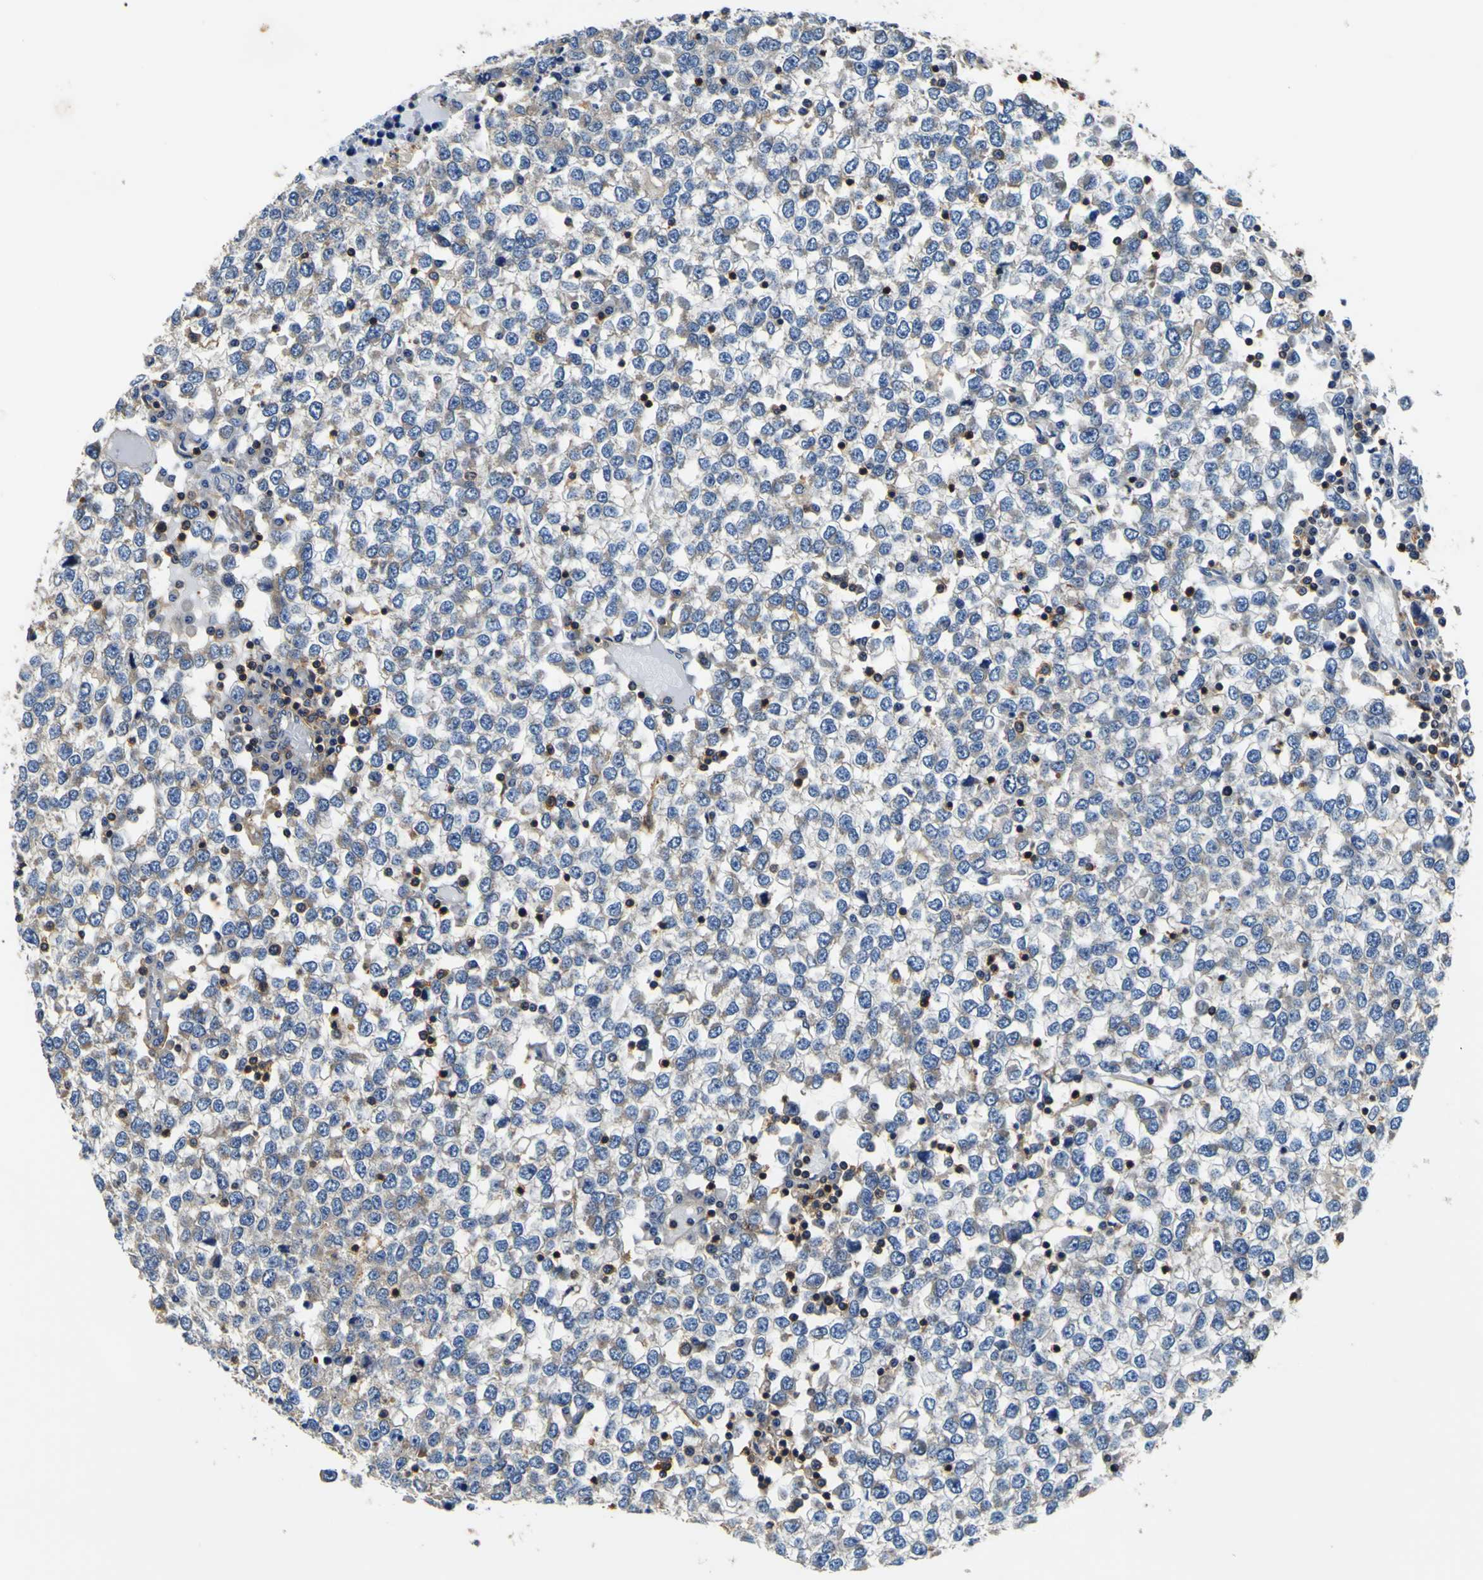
{"staining": {"intensity": "moderate", "quantity": "25%-75%", "location": "cytoplasmic/membranous"}, "tissue": "testis cancer", "cell_type": "Tumor cells", "image_type": "cancer", "snomed": [{"axis": "morphology", "description": "Seminoma, NOS"}, {"axis": "topography", "description": "Testis"}], "caption": "Protein expression analysis of human testis cancer reveals moderate cytoplasmic/membranous staining in approximately 25%-75% of tumor cells.", "gene": "CNR2", "patient": {"sex": "male", "age": 65}}